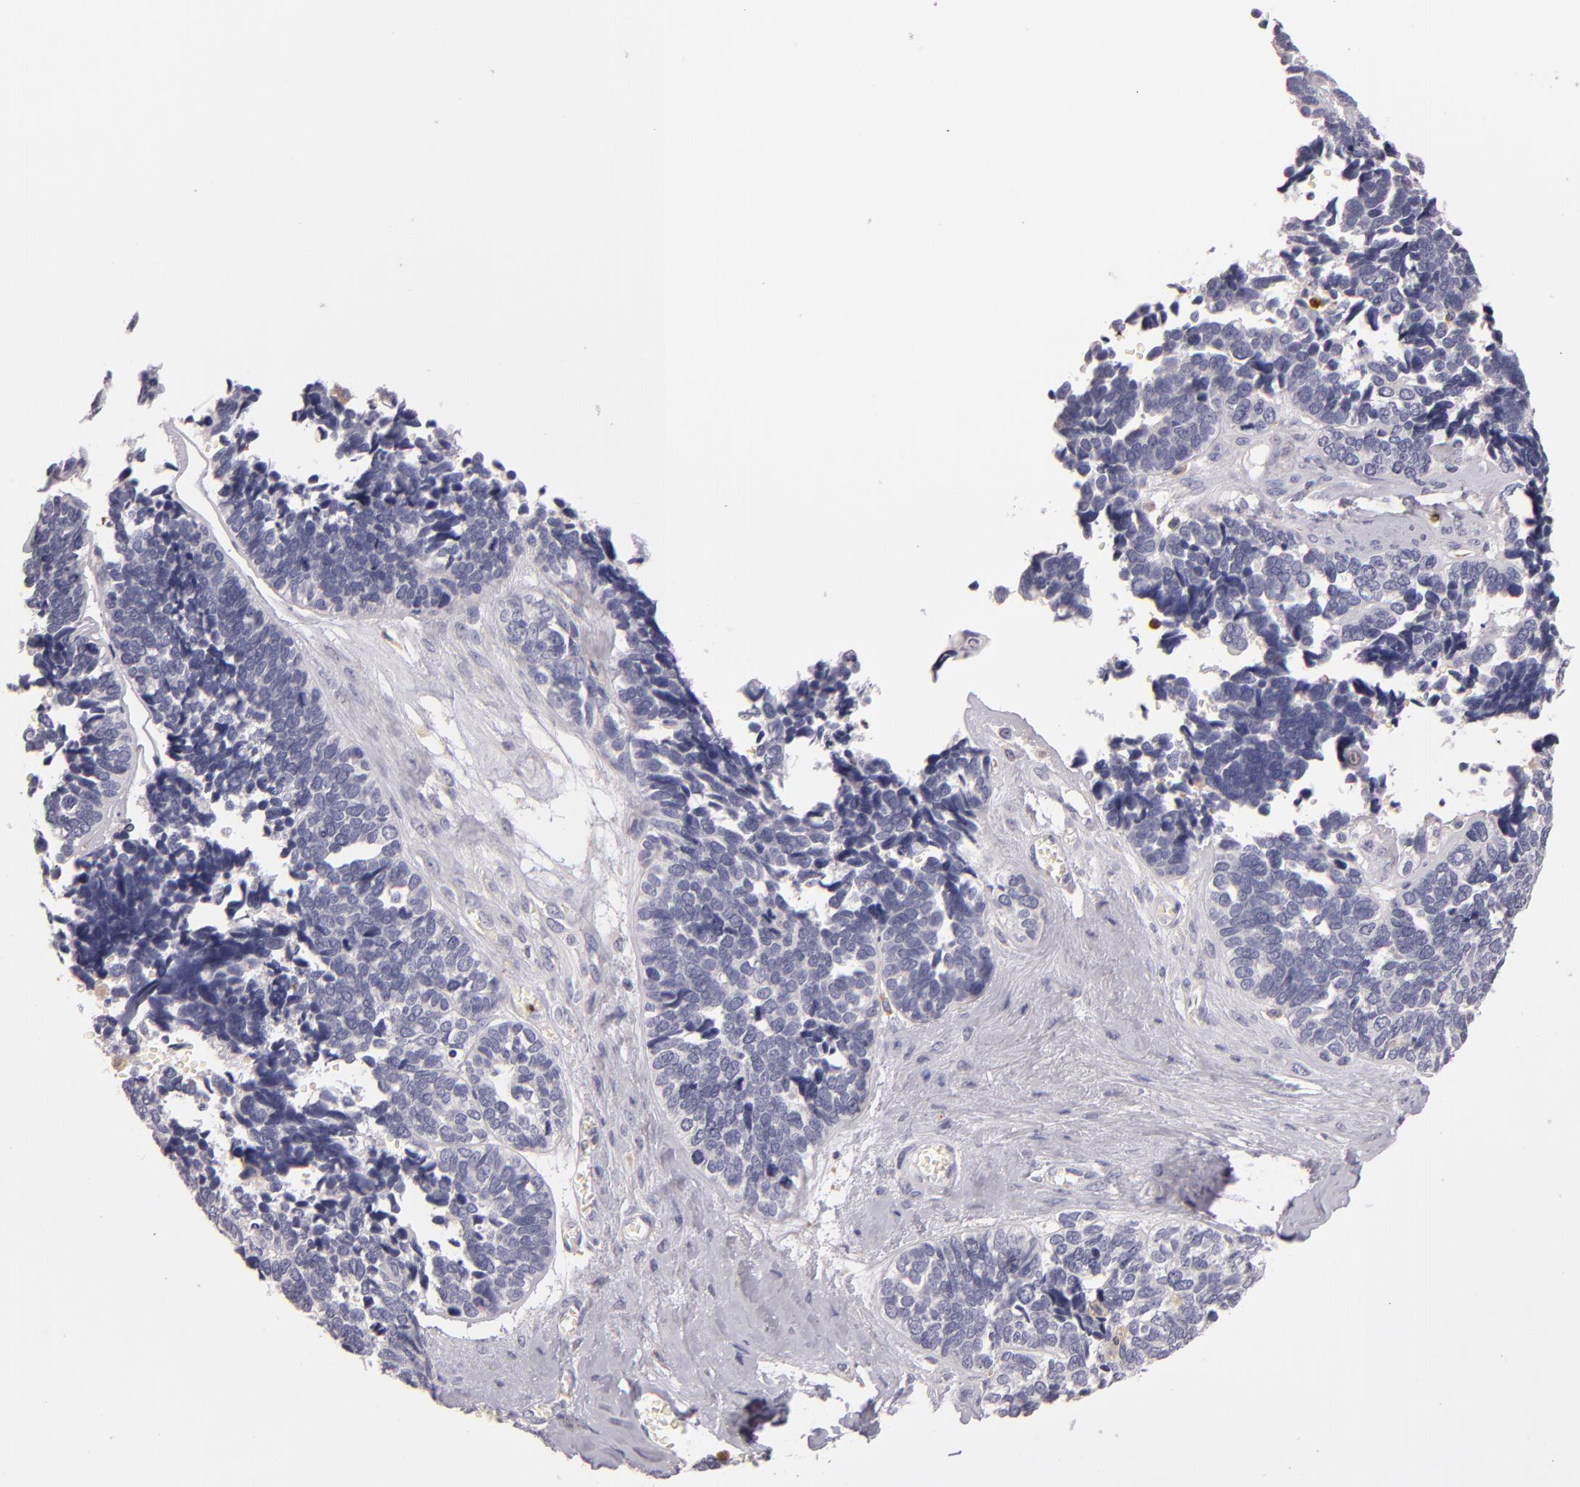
{"staining": {"intensity": "negative", "quantity": "none", "location": "none"}, "tissue": "ovarian cancer", "cell_type": "Tumor cells", "image_type": "cancer", "snomed": [{"axis": "morphology", "description": "Cystadenocarcinoma, serous, NOS"}, {"axis": "topography", "description": "Ovary"}], "caption": "There is no significant positivity in tumor cells of ovarian serous cystadenocarcinoma. (Brightfield microscopy of DAB (3,3'-diaminobenzidine) immunohistochemistry at high magnification).", "gene": "TLR8", "patient": {"sex": "female", "age": 77}}